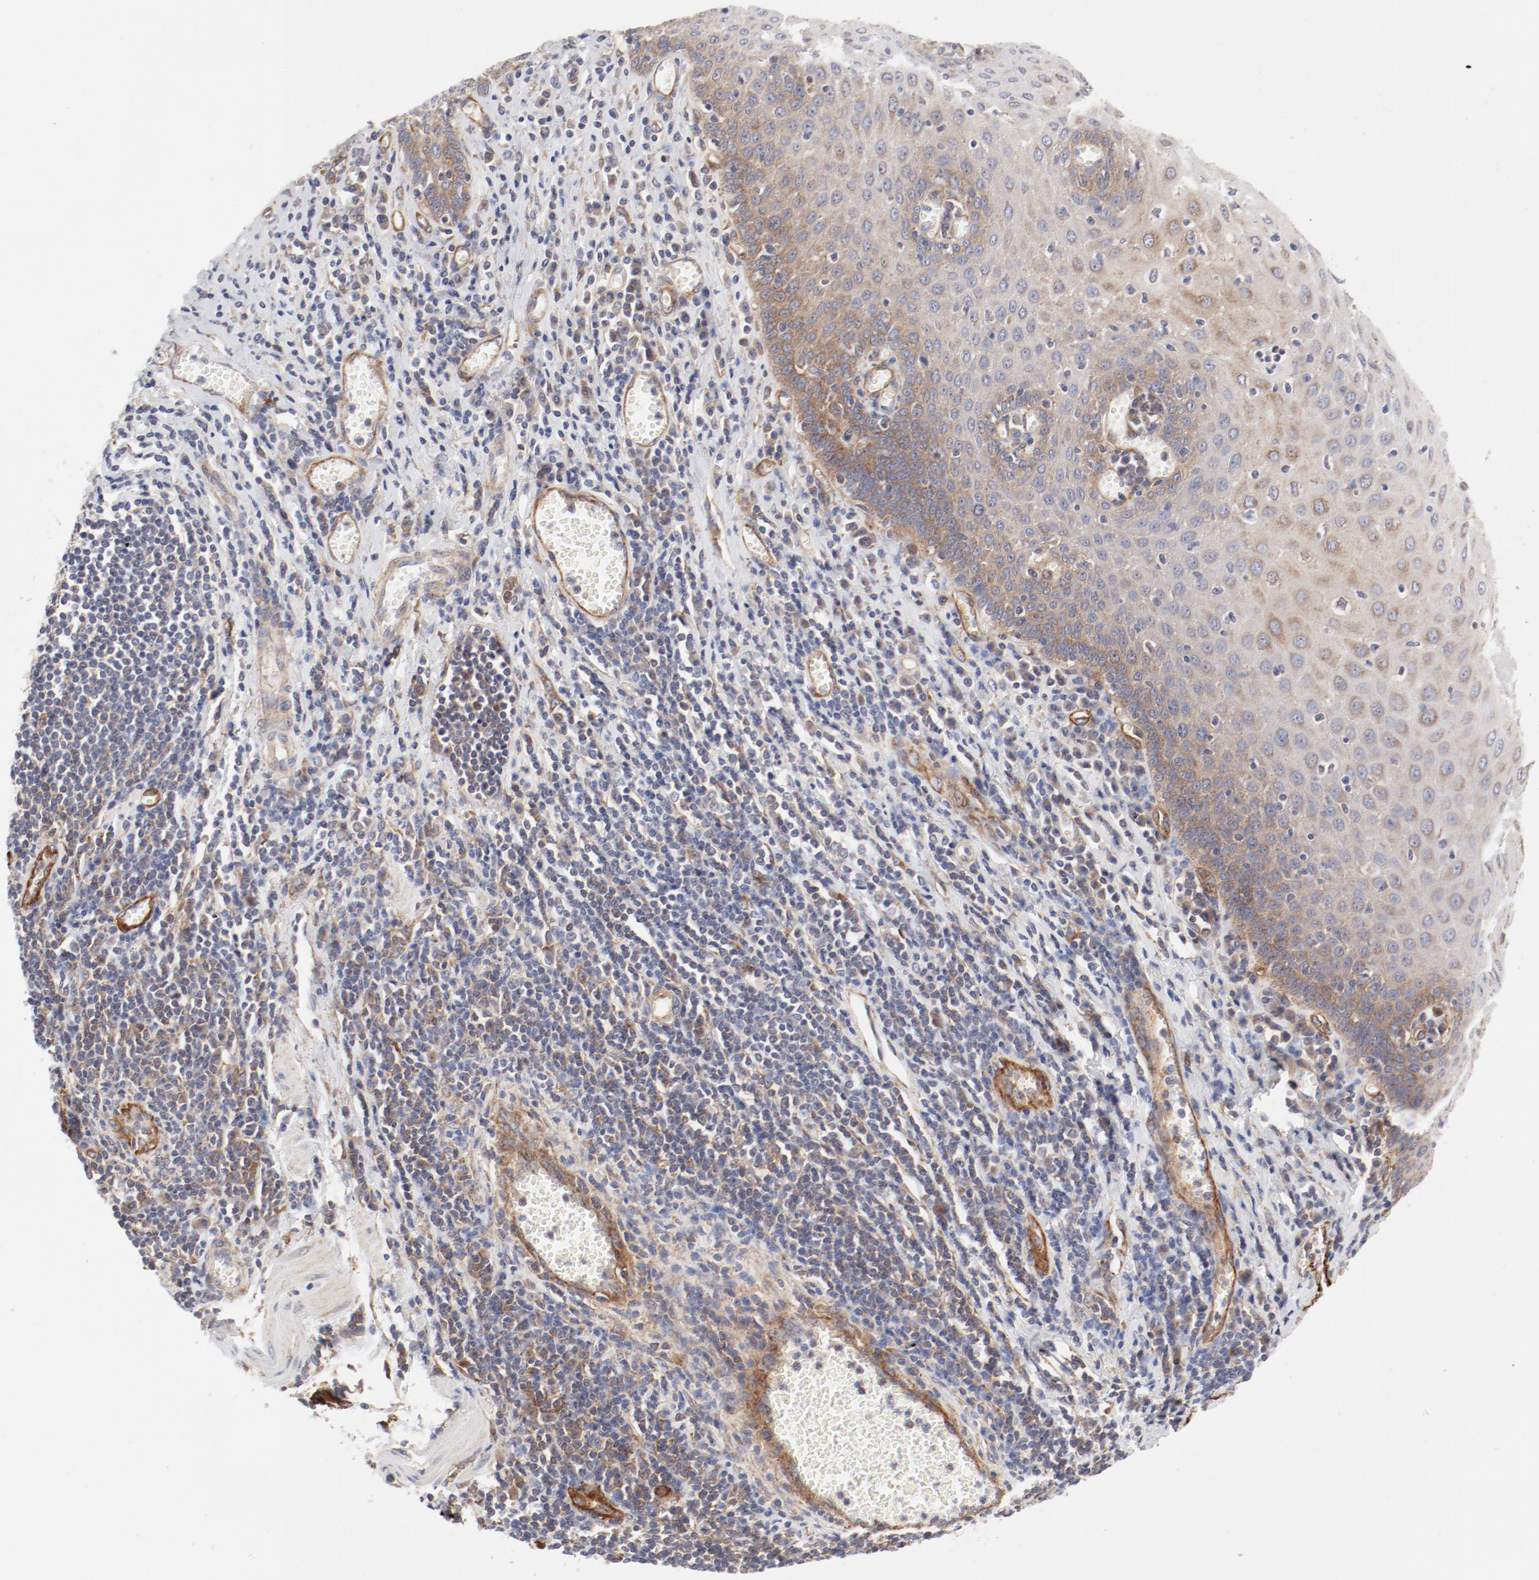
{"staining": {"intensity": "weak", "quantity": ">75%", "location": "cytoplasmic/membranous"}, "tissue": "esophagus", "cell_type": "Squamous epithelial cells", "image_type": "normal", "snomed": [{"axis": "morphology", "description": "Normal tissue, NOS"}, {"axis": "morphology", "description": "Squamous cell carcinoma, NOS"}, {"axis": "topography", "description": "Esophagus"}], "caption": "Brown immunohistochemical staining in normal human esophagus displays weak cytoplasmic/membranous positivity in about >75% of squamous epithelial cells. The protein is stained brown, and the nuclei are stained in blue (DAB (3,3'-diaminobenzidine) IHC with brightfield microscopy, high magnification).", "gene": "AP2A1", "patient": {"sex": "male", "age": 65}}